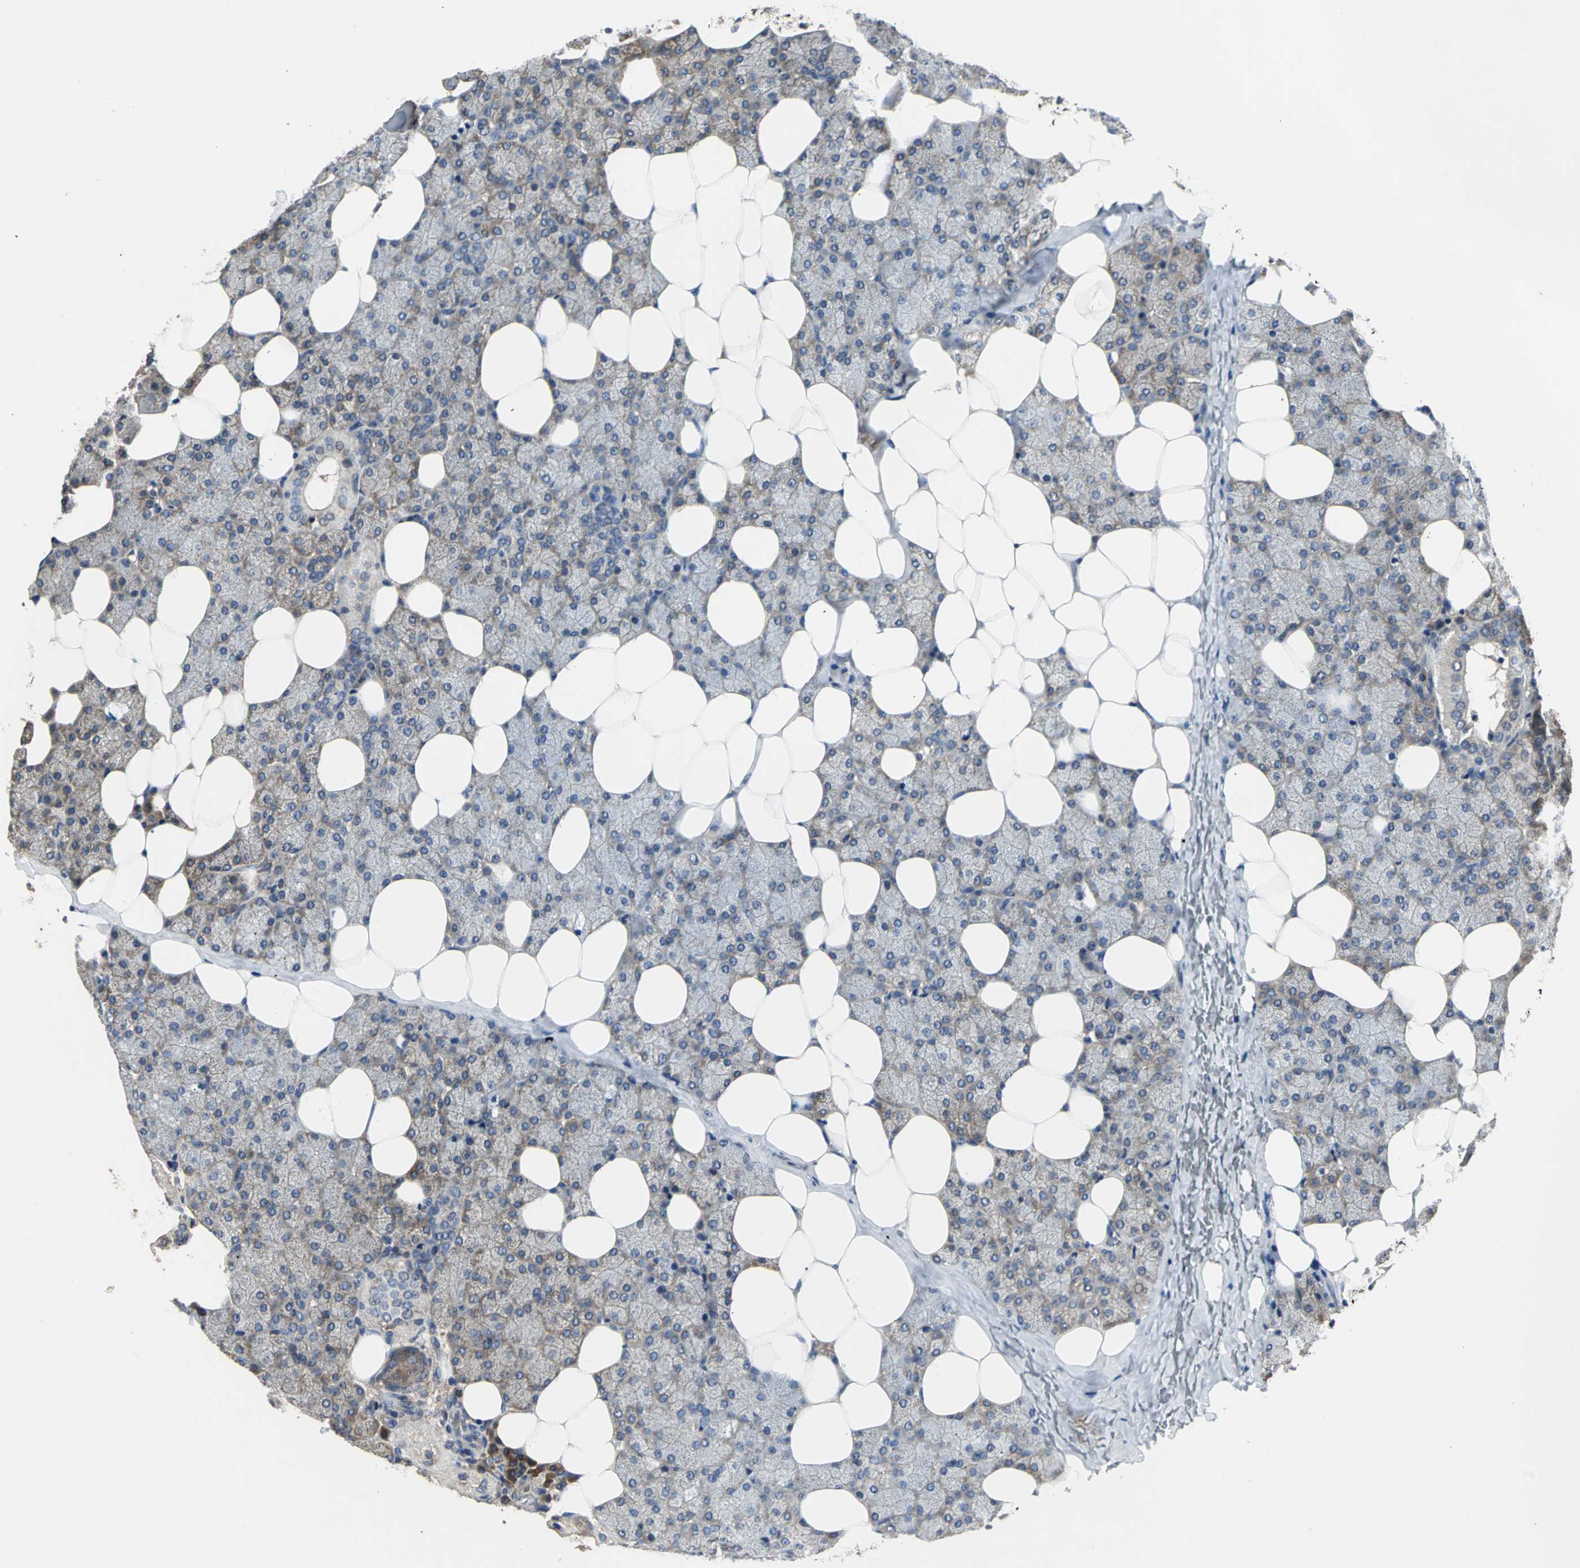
{"staining": {"intensity": "moderate", "quantity": "25%-75%", "location": "cytoplasmic/membranous"}, "tissue": "salivary gland", "cell_type": "Glandular cells", "image_type": "normal", "snomed": [{"axis": "morphology", "description": "Normal tissue, NOS"}, {"axis": "topography", "description": "Lymph node"}, {"axis": "topography", "description": "Salivary gland"}], "caption": "Unremarkable salivary gland exhibits moderate cytoplasmic/membranous expression in about 25%-75% of glandular cells, visualized by immunohistochemistry.", "gene": "IRF3", "patient": {"sex": "male", "age": 8}}